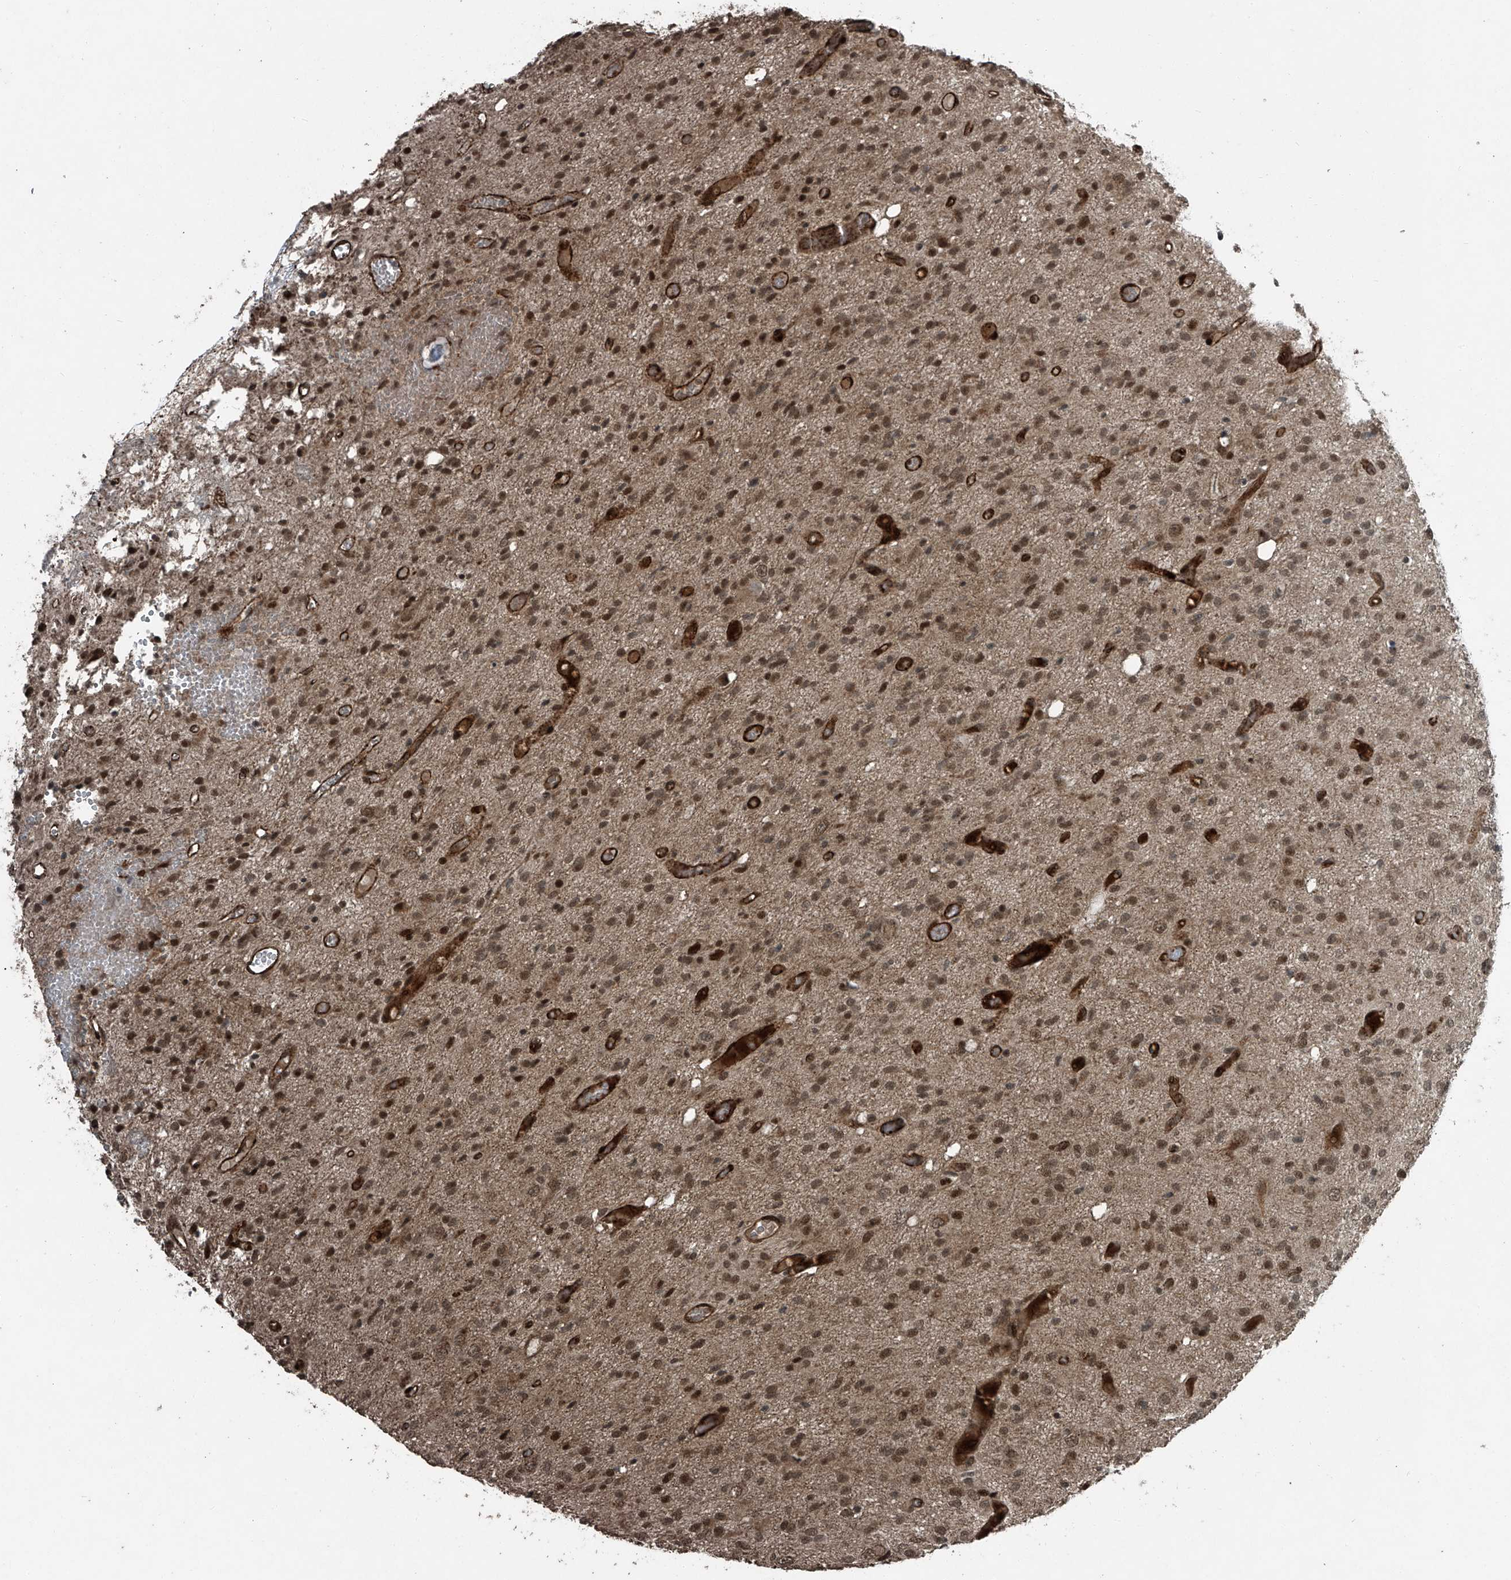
{"staining": {"intensity": "moderate", "quantity": ">75%", "location": "nuclear"}, "tissue": "glioma", "cell_type": "Tumor cells", "image_type": "cancer", "snomed": [{"axis": "morphology", "description": "Glioma, malignant, High grade"}, {"axis": "topography", "description": "Brain"}], "caption": "Immunohistochemistry image of neoplastic tissue: malignant glioma (high-grade) stained using immunohistochemistry displays medium levels of moderate protein expression localized specifically in the nuclear of tumor cells, appearing as a nuclear brown color.", "gene": "ZNF570", "patient": {"sex": "female", "age": 59}}